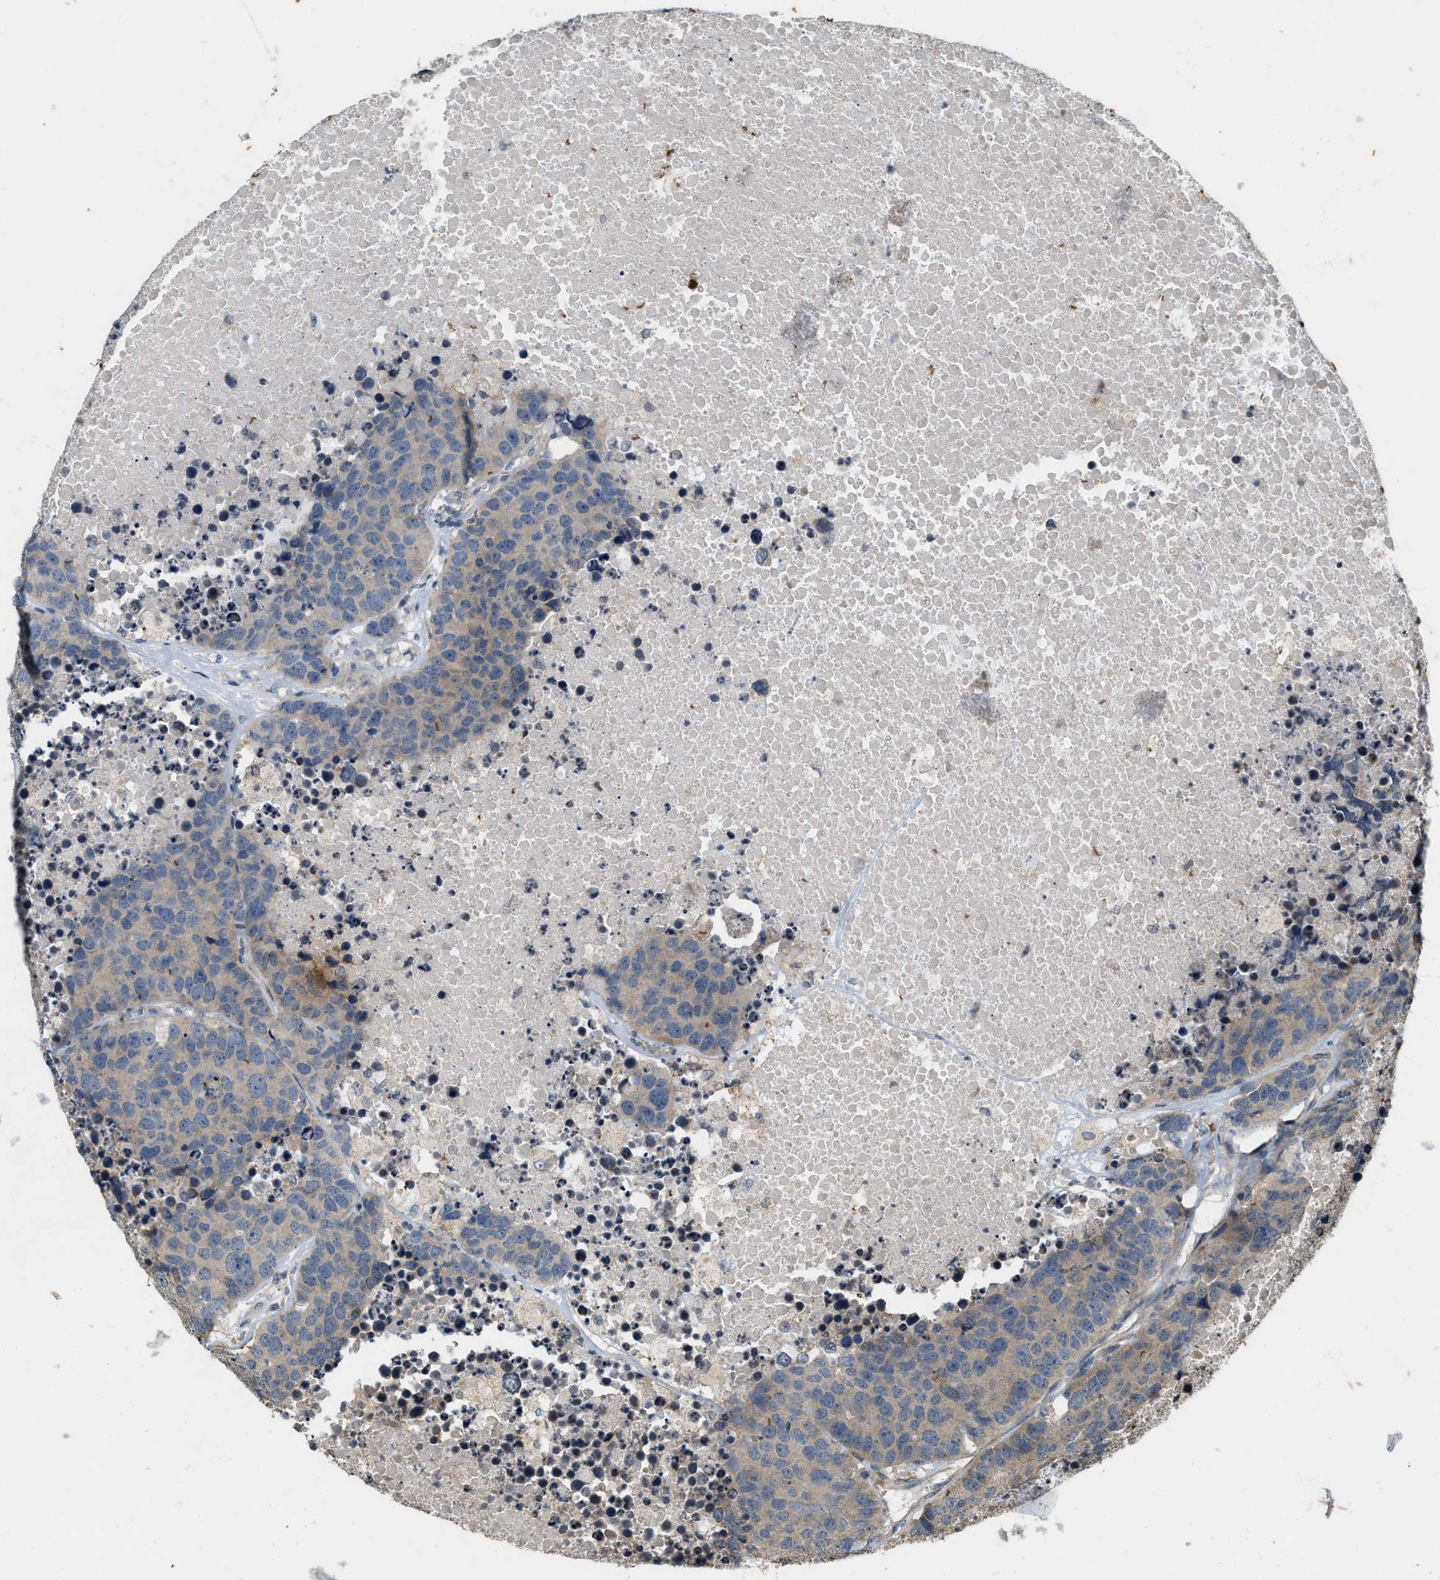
{"staining": {"intensity": "weak", "quantity": "<25%", "location": "cytoplasmic/membranous"}, "tissue": "carcinoid", "cell_type": "Tumor cells", "image_type": "cancer", "snomed": [{"axis": "morphology", "description": "Carcinoid, malignant, NOS"}, {"axis": "topography", "description": "Lung"}], "caption": "DAB (3,3'-diaminobenzidine) immunohistochemical staining of human carcinoid exhibits no significant staining in tumor cells.", "gene": "KIF21A", "patient": {"sex": "male", "age": 60}}